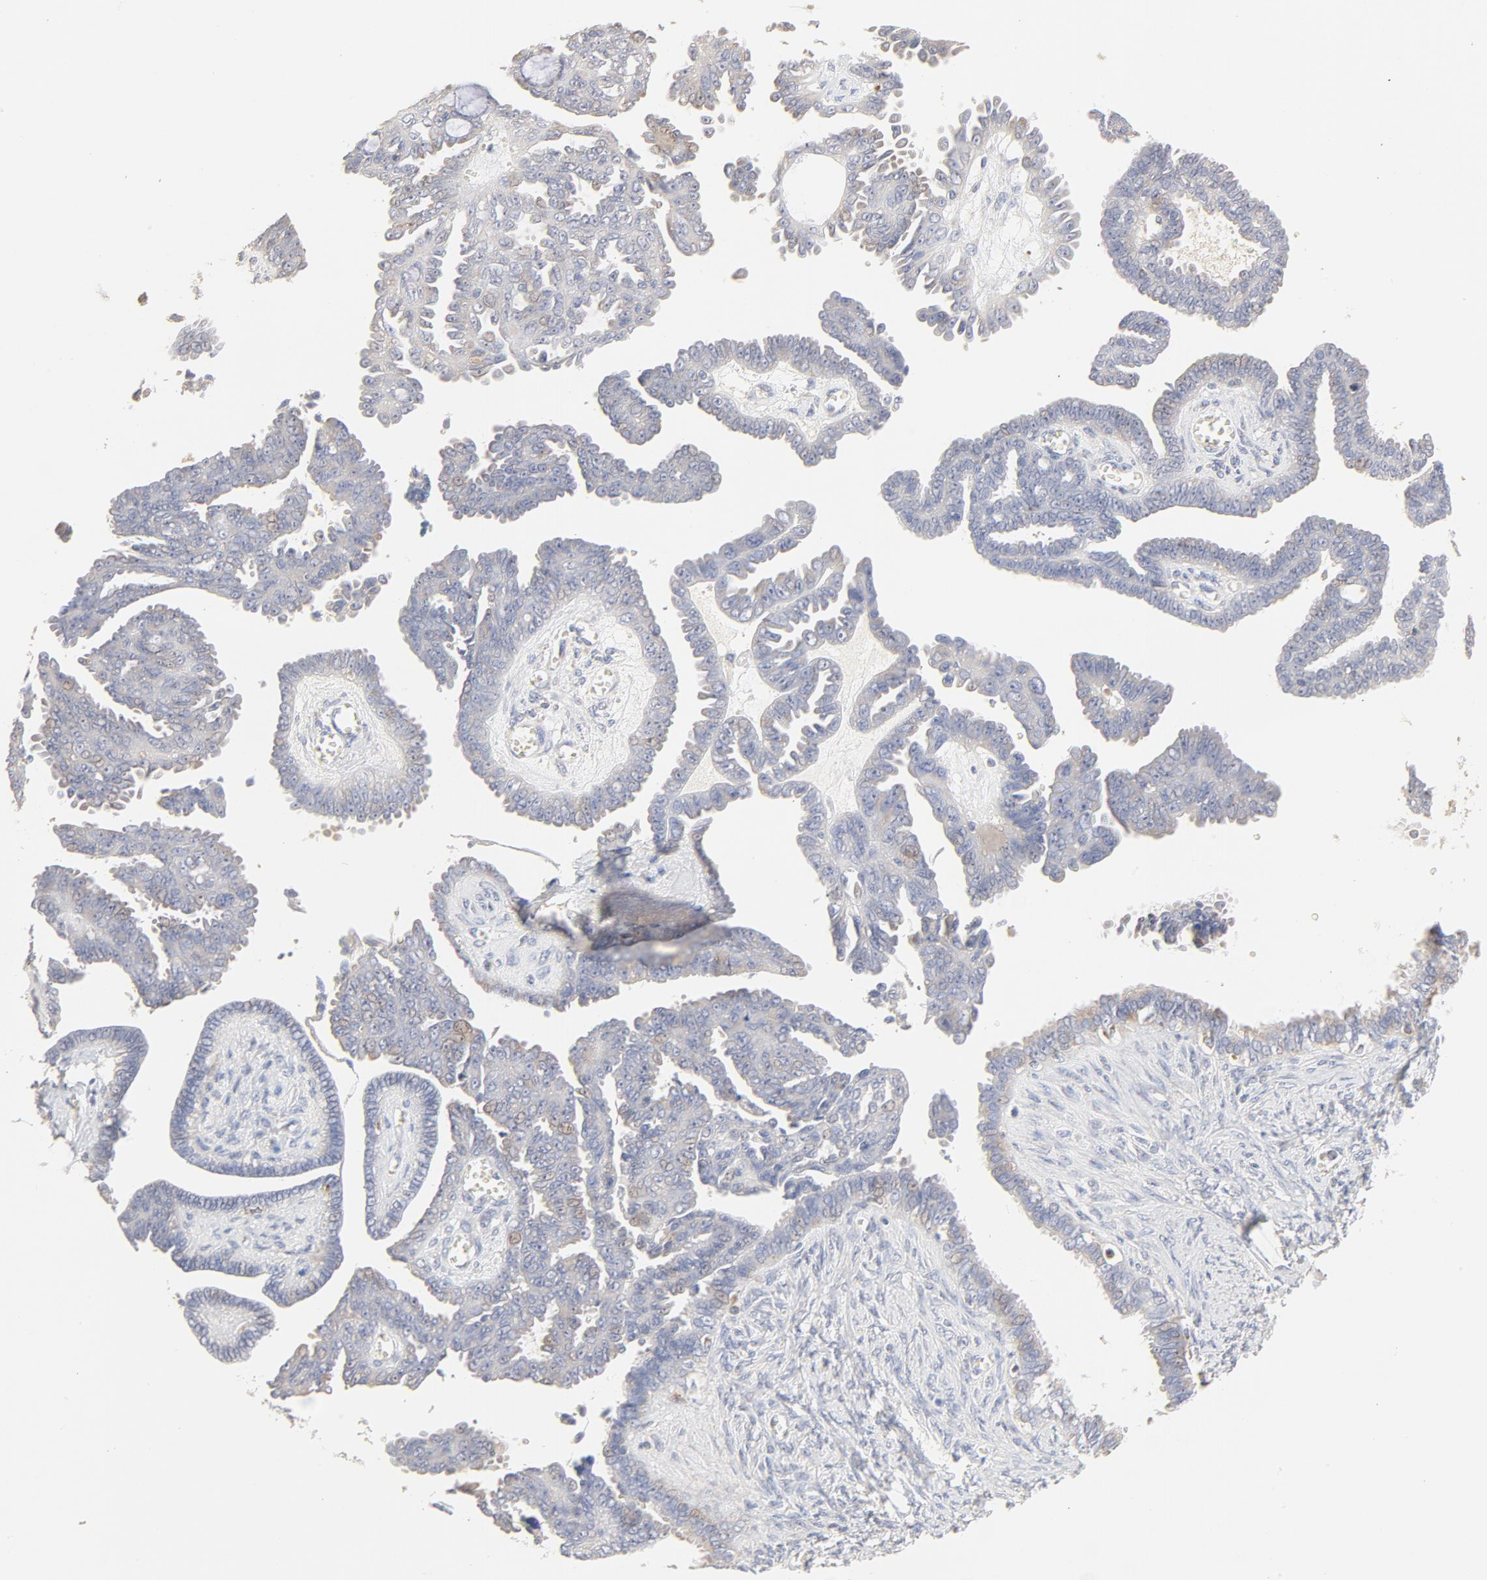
{"staining": {"intensity": "negative", "quantity": "none", "location": "none"}, "tissue": "ovarian cancer", "cell_type": "Tumor cells", "image_type": "cancer", "snomed": [{"axis": "morphology", "description": "Cystadenocarcinoma, serous, NOS"}, {"axis": "topography", "description": "Ovary"}], "caption": "Immunohistochemistry photomicrograph of ovarian cancer (serous cystadenocarcinoma) stained for a protein (brown), which reveals no positivity in tumor cells.", "gene": "FCGBP", "patient": {"sex": "female", "age": 71}}